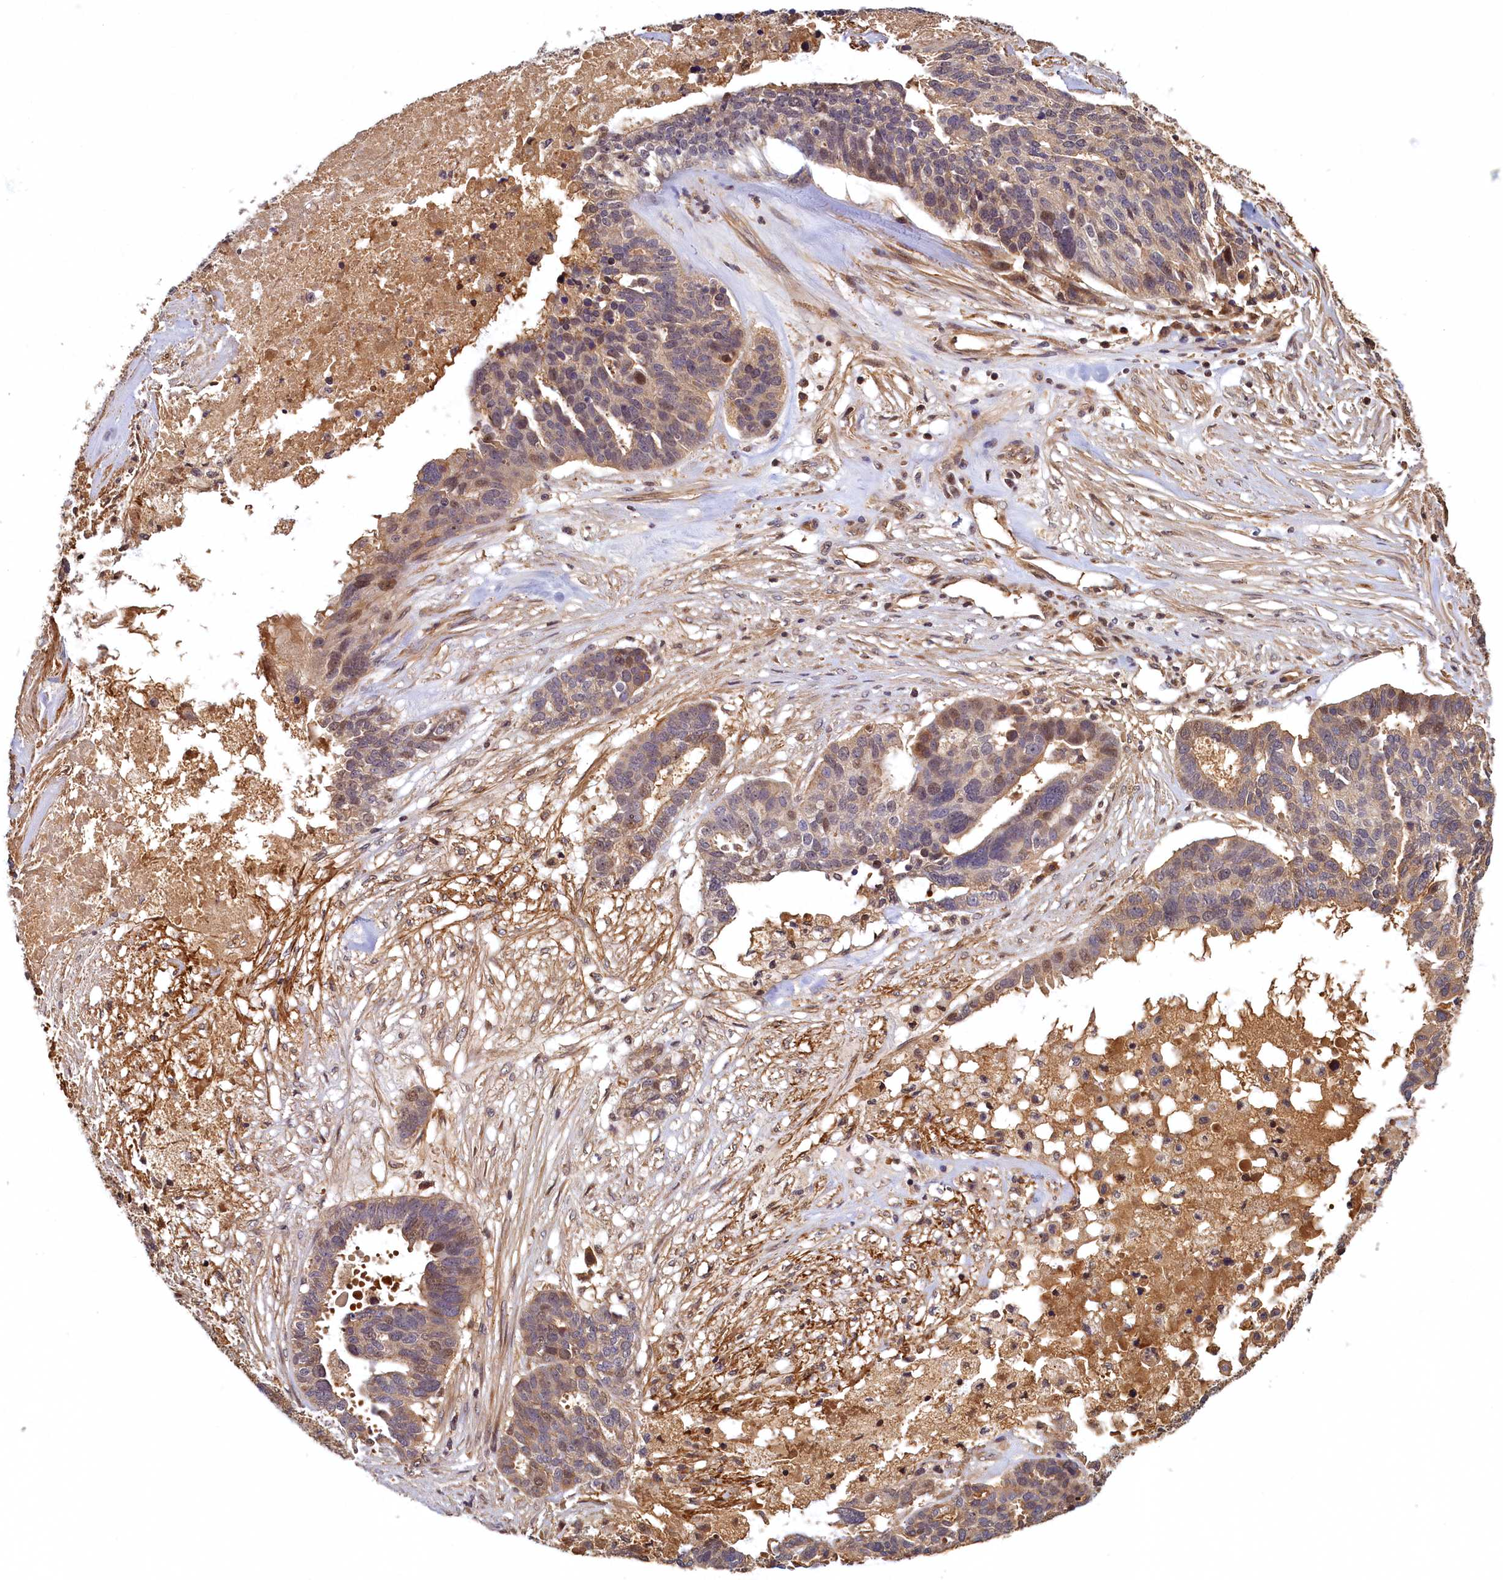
{"staining": {"intensity": "moderate", "quantity": "<25%", "location": "cytoplasmic/membranous,nuclear"}, "tissue": "ovarian cancer", "cell_type": "Tumor cells", "image_type": "cancer", "snomed": [{"axis": "morphology", "description": "Cystadenocarcinoma, serous, NOS"}, {"axis": "topography", "description": "Ovary"}], "caption": "Ovarian serous cystadenocarcinoma stained for a protein (brown) reveals moderate cytoplasmic/membranous and nuclear positive staining in about <25% of tumor cells.", "gene": "LCMT2", "patient": {"sex": "female", "age": 59}}